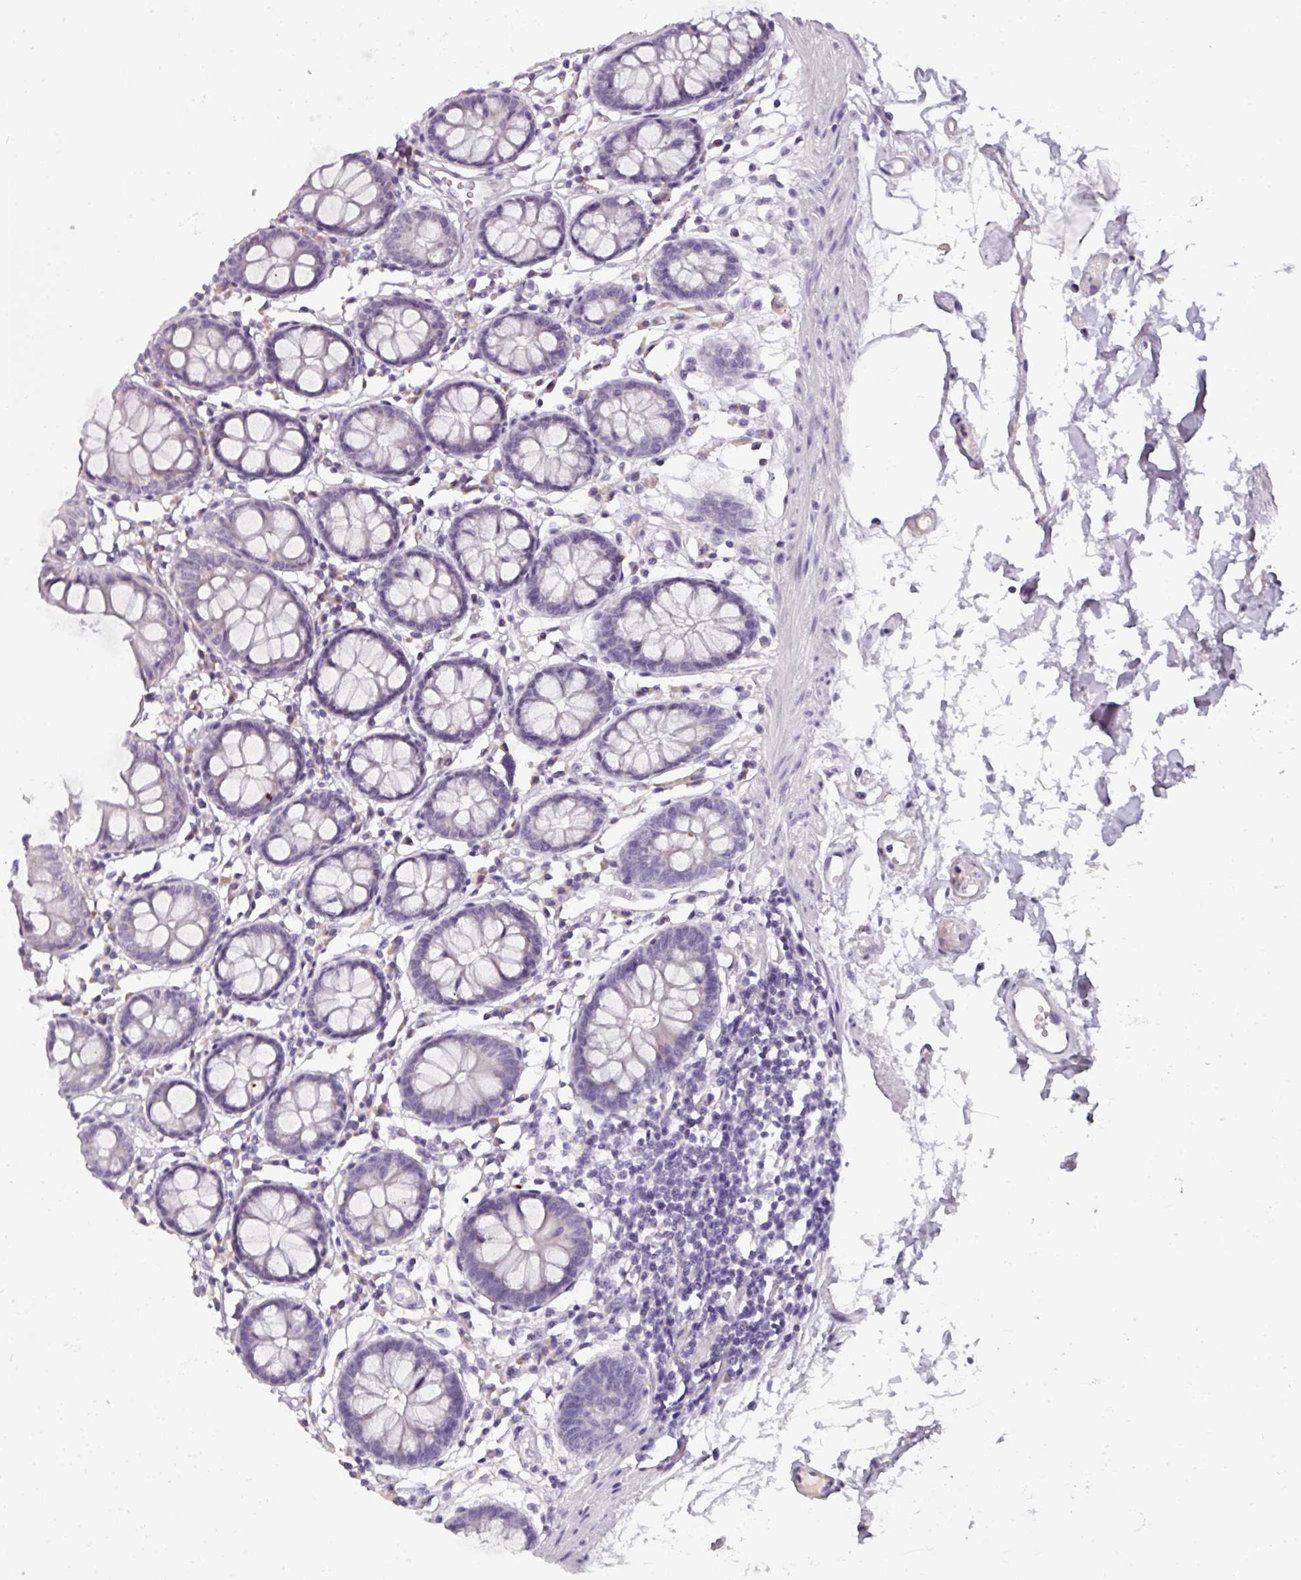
{"staining": {"intensity": "negative", "quantity": "none", "location": "none"}, "tissue": "colon", "cell_type": "Endothelial cells", "image_type": "normal", "snomed": [{"axis": "morphology", "description": "Normal tissue, NOS"}, {"axis": "topography", "description": "Colon"}], "caption": "The immunohistochemistry (IHC) image has no significant staining in endothelial cells of colon.", "gene": "SMIM11", "patient": {"sex": "female", "age": 84}}